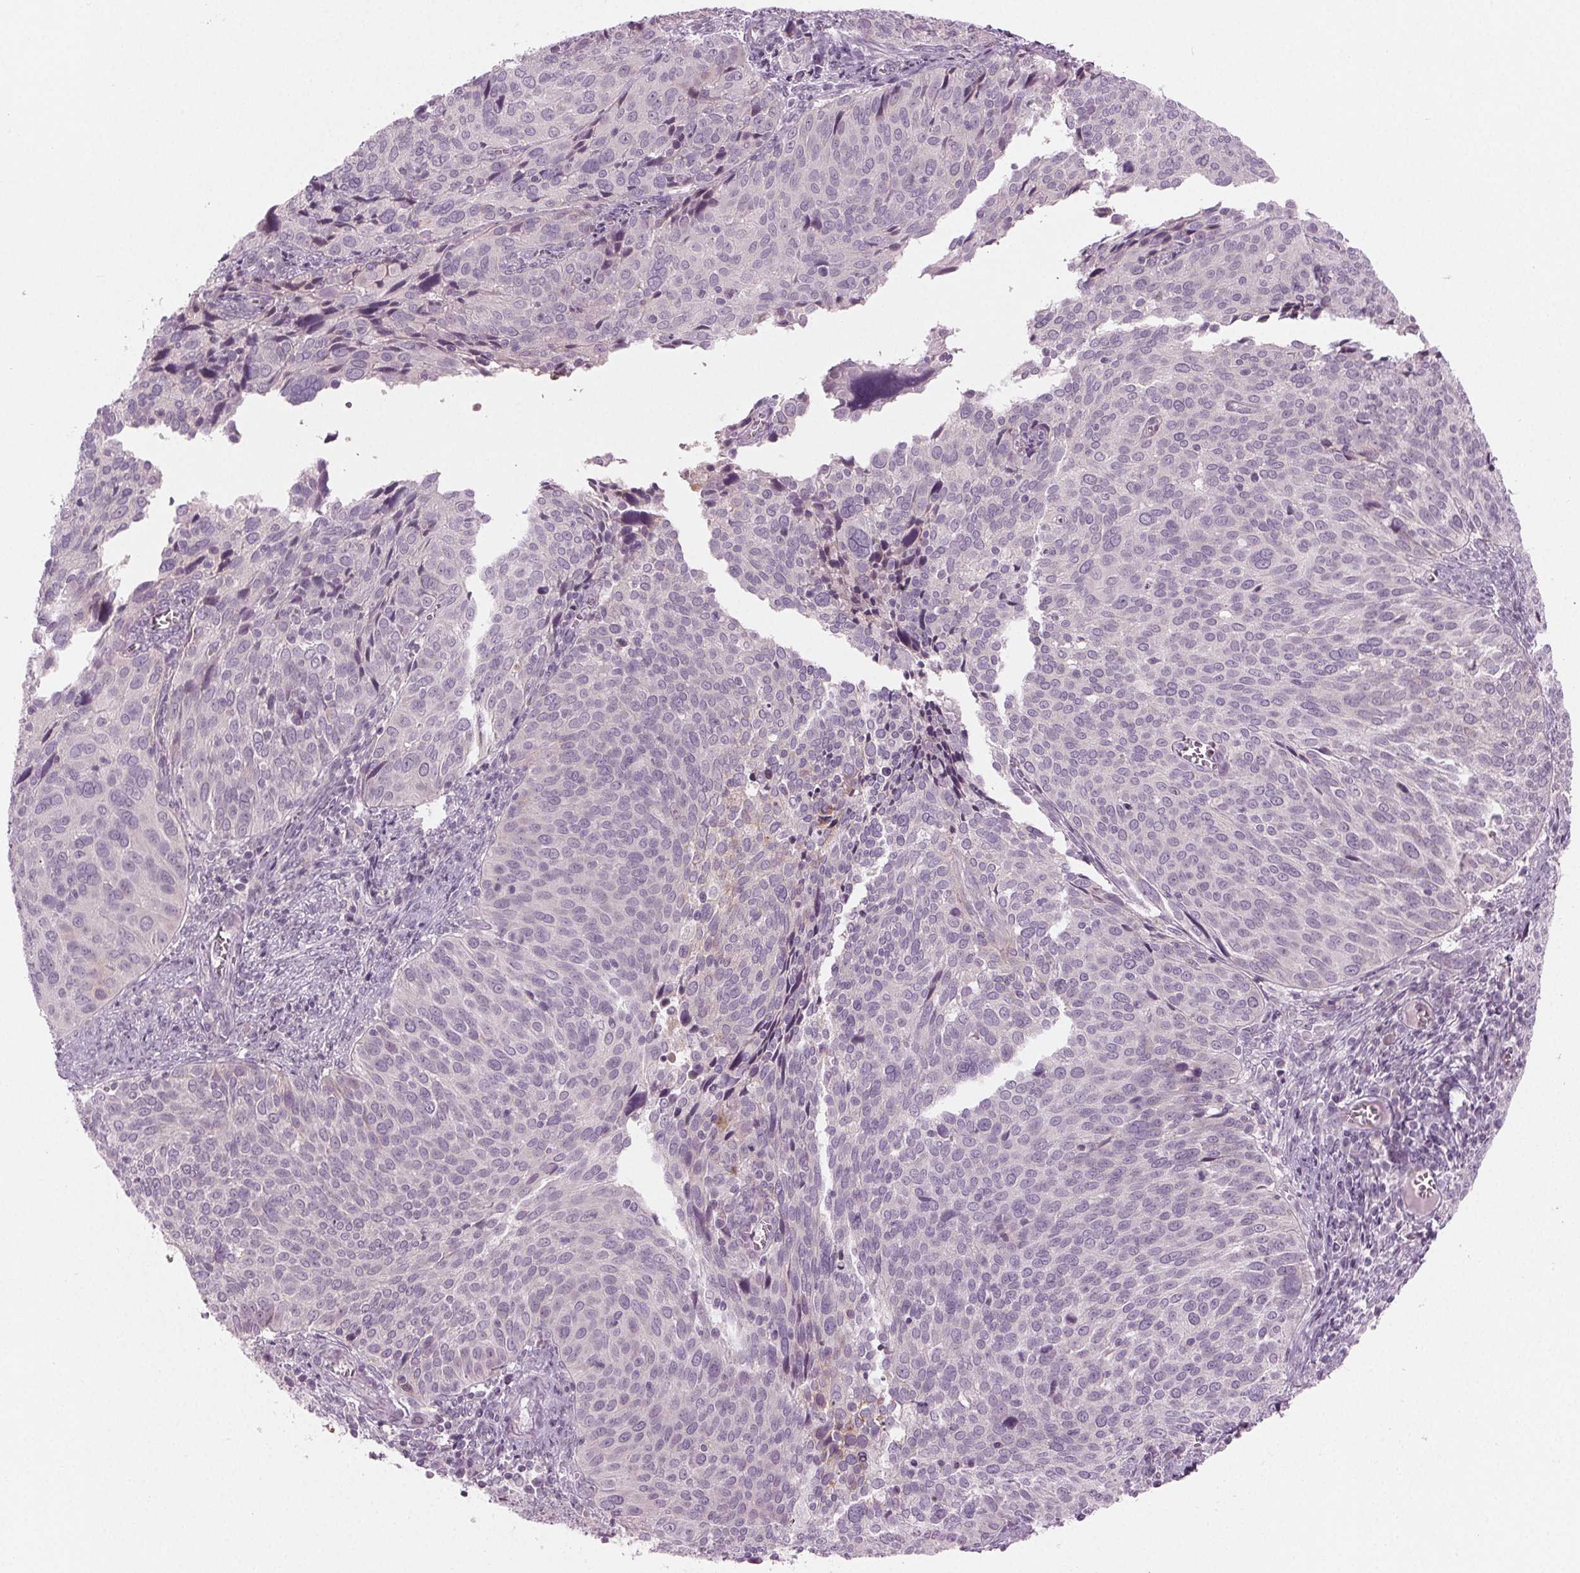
{"staining": {"intensity": "negative", "quantity": "none", "location": "none"}, "tissue": "cervical cancer", "cell_type": "Tumor cells", "image_type": "cancer", "snomed": [{"axis": "morphology", "description": "Squamous cell carcinoma, NOS"}, {"axis": "topography", "description": "Cervix"}], "caption": "DAB (3,3'-diaminobenzidine) immunohistochemical staining of cervical cancer demonstrates no significant positivity in tumor cells. Brightfield microscopy of IHC stained with DAB (3,3'-diaminobenzidine) (brown) and hematoxylin (blue), captured at high magnification.", "gene": "PRAP1", "patient": {"sex": "female", "age": 39}}